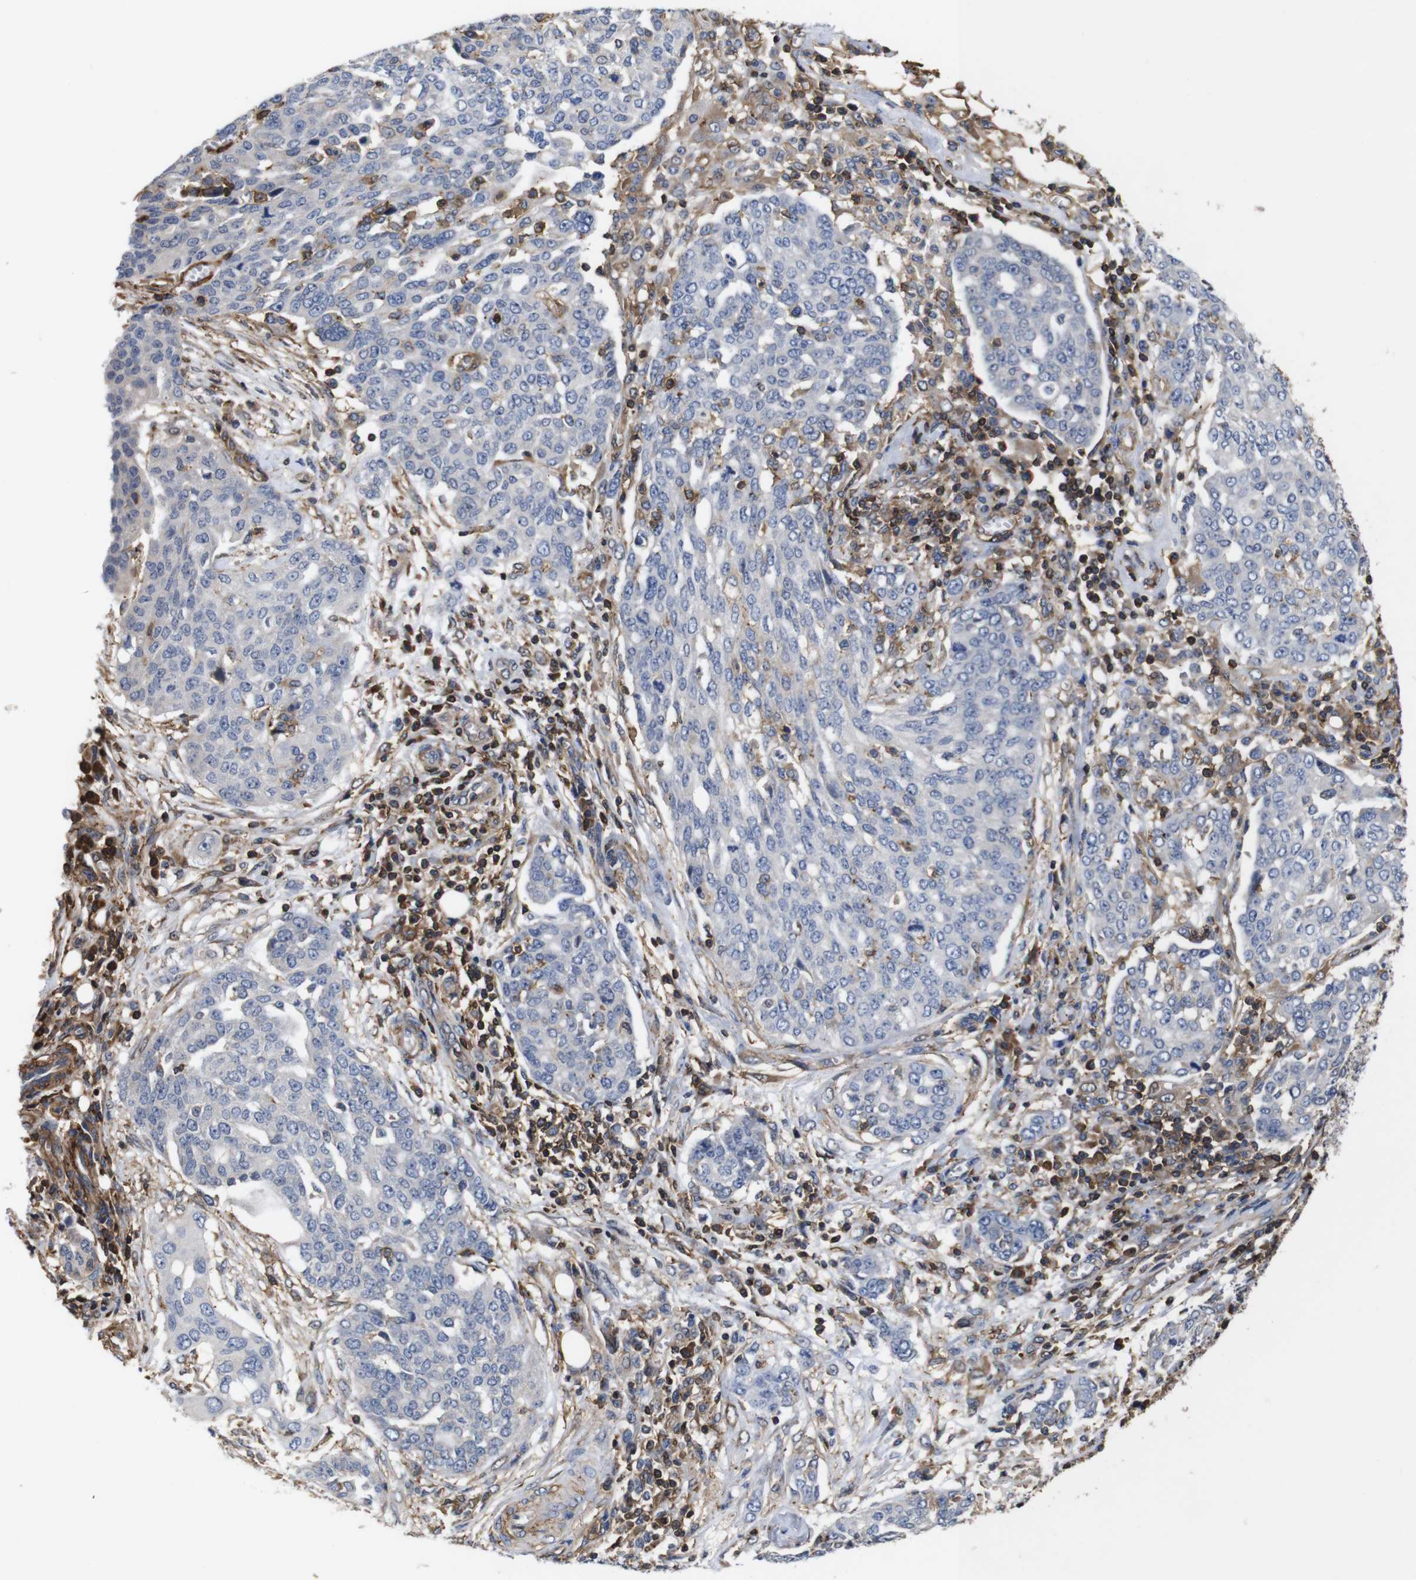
{"staining": {"intensity": "negative", "quantity": "none", "location": "none"}, "tissue": "ovarian cancer", "cell_type": "Tumor cells", "image_type": "cancer", "snomed": [{"axis": "morphology", "description": "Cystadenocarcinoma, serous, NOS"}, {"axis": "topography", "description": "Soft tissue"}, {"axis": "topography", "description": "Ovary"}], "caption": "Ovarian cancer was stained to show a protein in brown. There is no significant expression in tumor cells.", "gene": "PI4KA", "patient": {"sex": "female", "age": 57}}